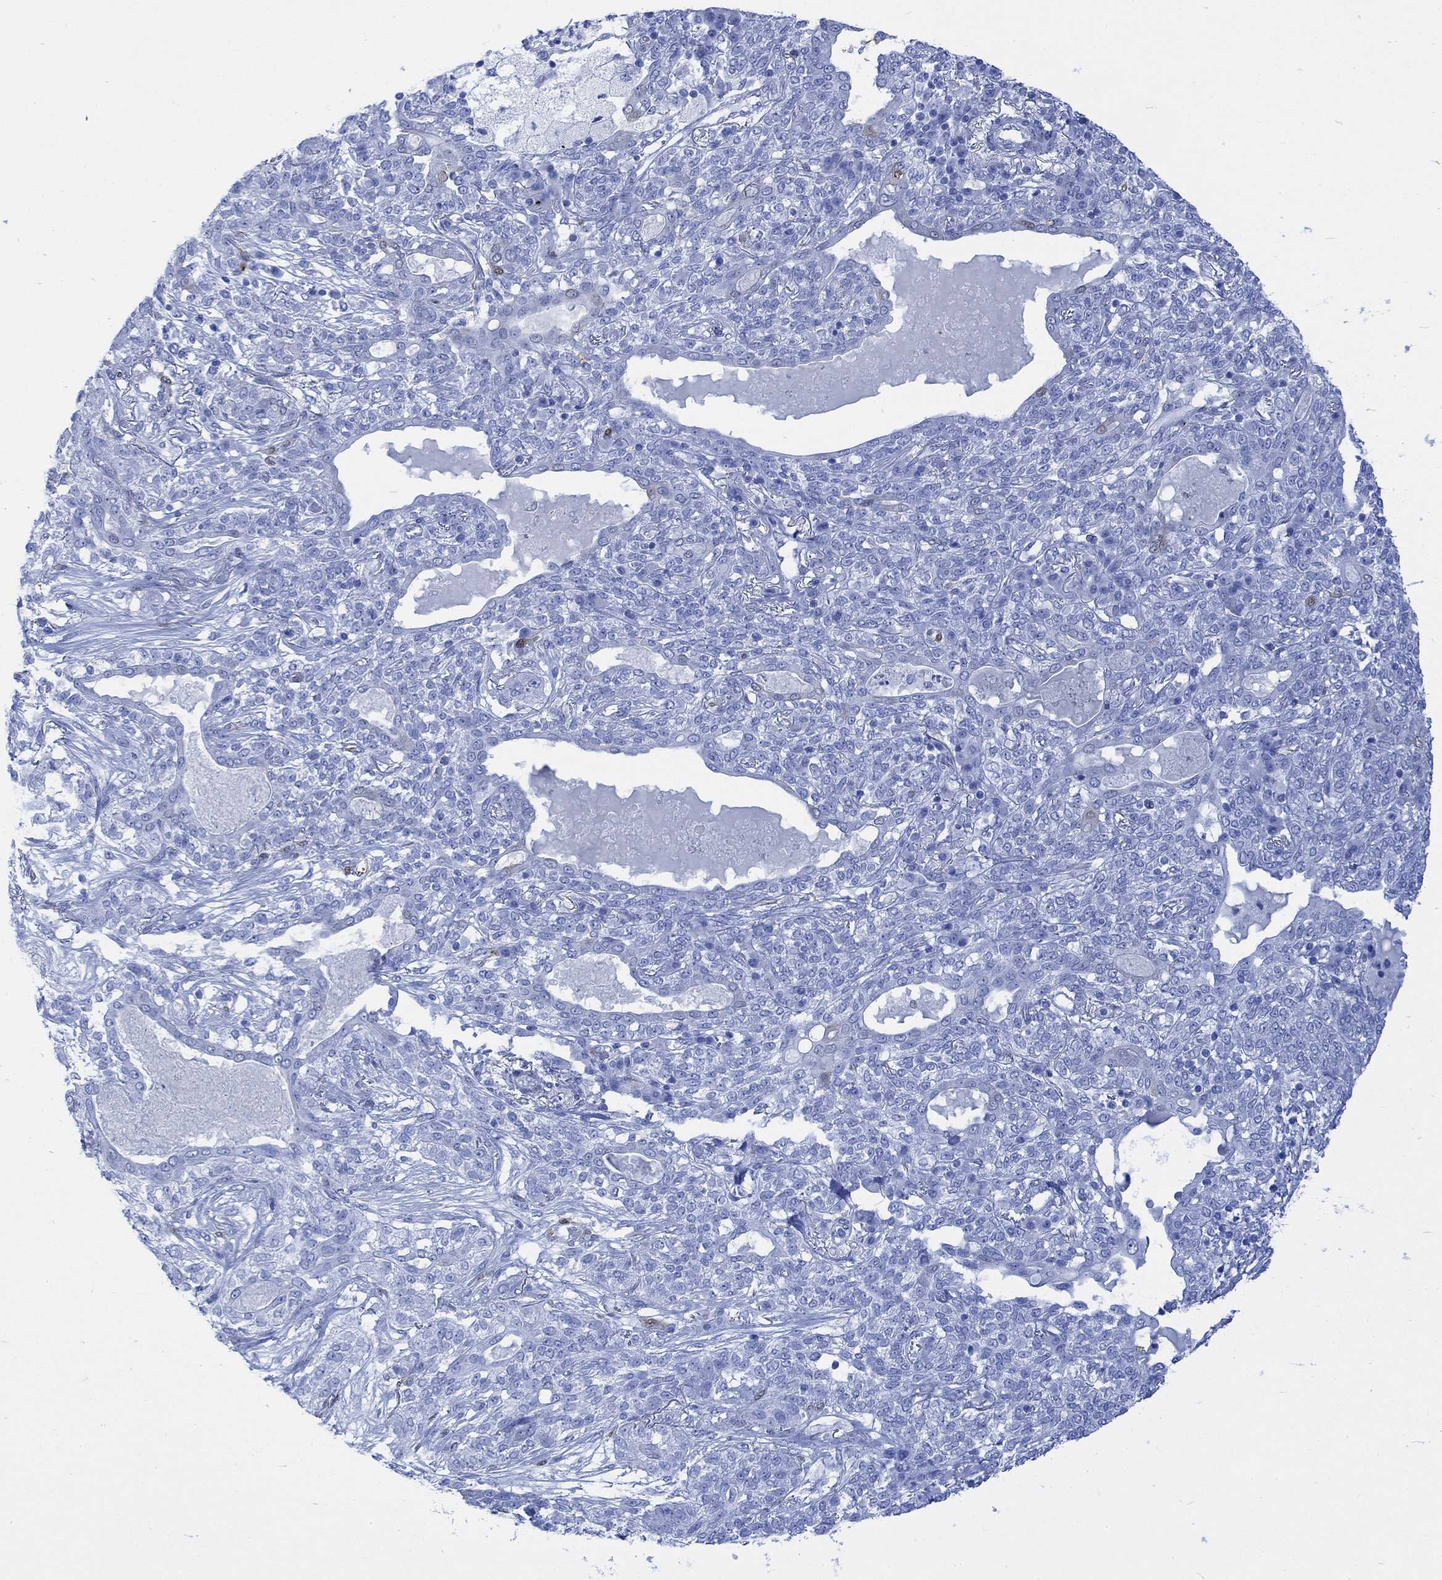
{"staining": {"intensity": "negative", "quantity": "none", "location": "none"}, "tissue": "lung cancer", "cell_type": "Tumor cells", "image_type": "cancer", "snomed": [{"axis": "morphology", "description": "Squamous cell carcinoma, NOS"}, {"axis": "topography", "description": "Lung"}], "caption": "This is an immunohistochemistry (IHC) image of lung cancer (squamous cell carcinoma). There is no expression in tumor cells.", "gene": "TPPP3", "patient": {"sex": "female", "age": 70}}